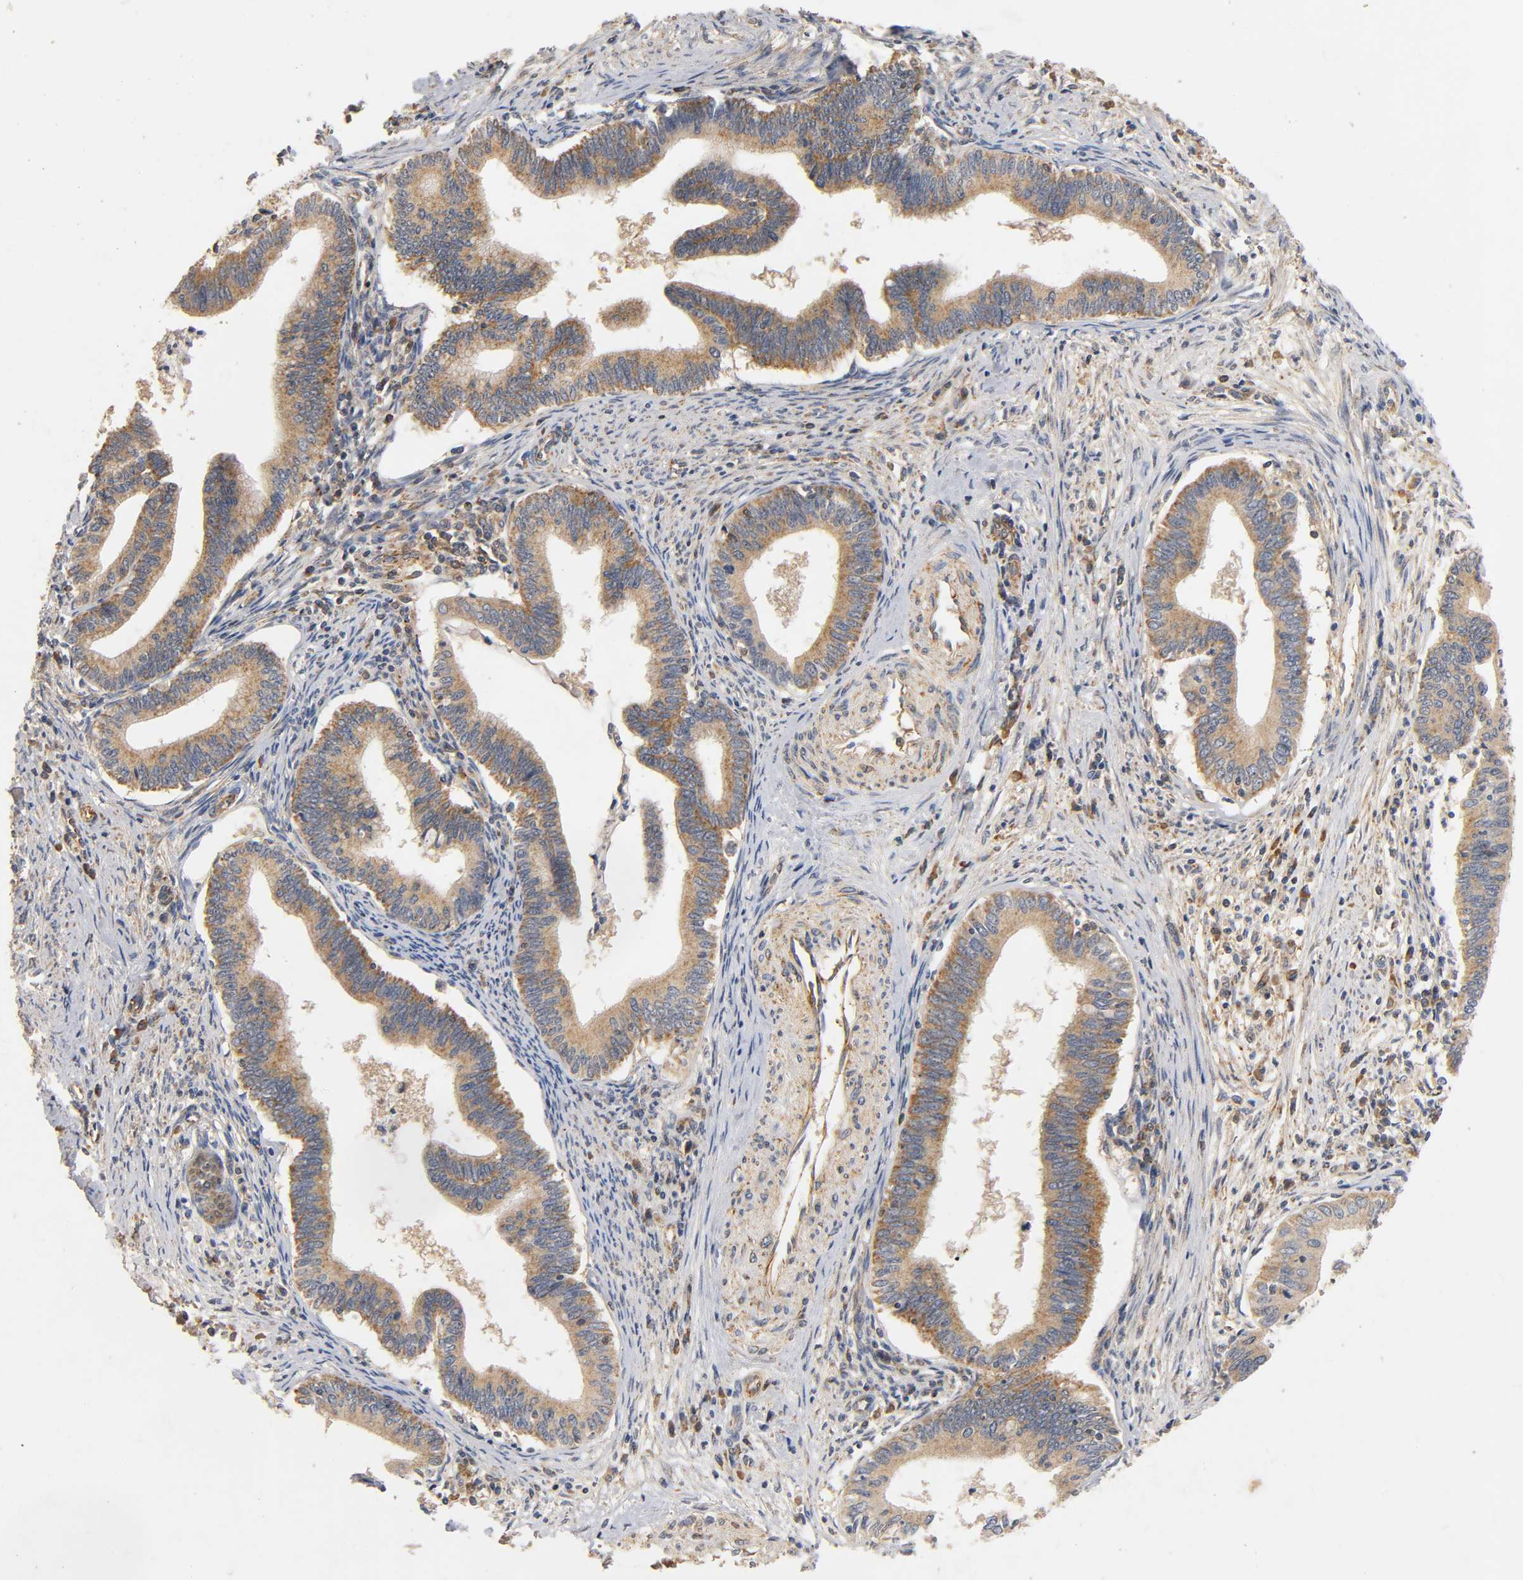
{"staining": {"intensity": "moderate", "quantity": ">75%", "location": "cytoplasmic/membranous"}, "tissue": "cervical cancer", "cell_type": "Tumor cells", "image_type": "cancer", "snomed": [{"axis": "morphology", "description": "Adenocarcinoma, NOS"}, {"axis": "topography", "description": "Cervix"}], "caption": "Cervical cancer (adenocarcinoma) stained with a protein marker reveals moderate staining in tumor cells.", "gene": "SCAP", "patient": {"sex": "female", "age": 36}}